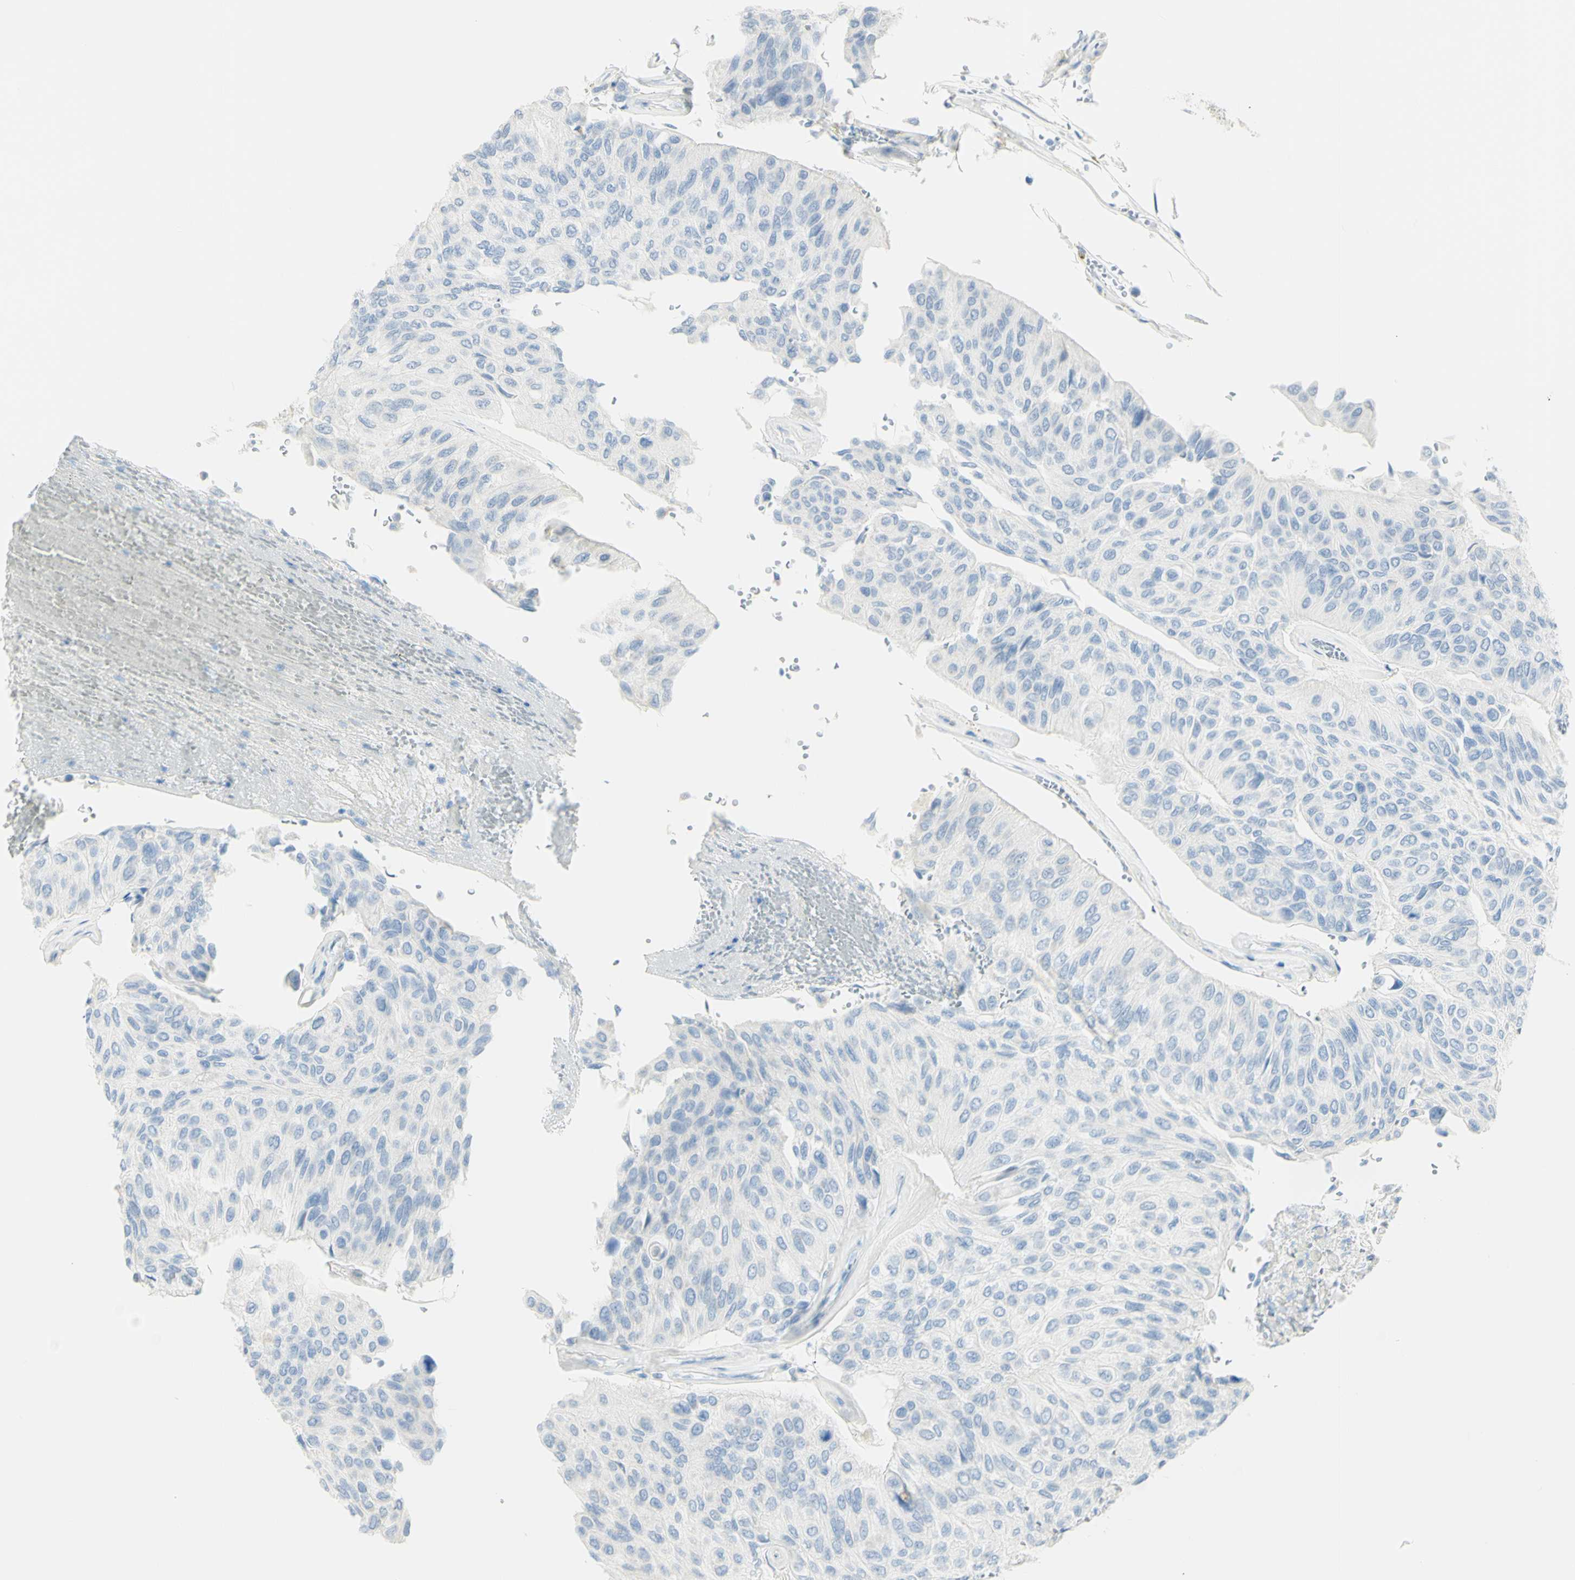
{"staining": {"intensity": "negative", "quantity": "none", "location": "none"}, "tissue": "urothelial cancer", "cell_type": "Tumor cells", "image_type": "cancer", "snomed": [{"axis": "morphology", "description": "Urothelial carcinoma, High grade"}, {"axis": "topography", "description": "Urinary bladder"}], "caption": "Tumor cells are negative for protein expression in human urothelial cancer. (Brightfield microscopy of DAB immunohistochemistry (IHC) at high magnification).", "gene": "LETM1", "patient": {"sex": "male", "age": 66}}